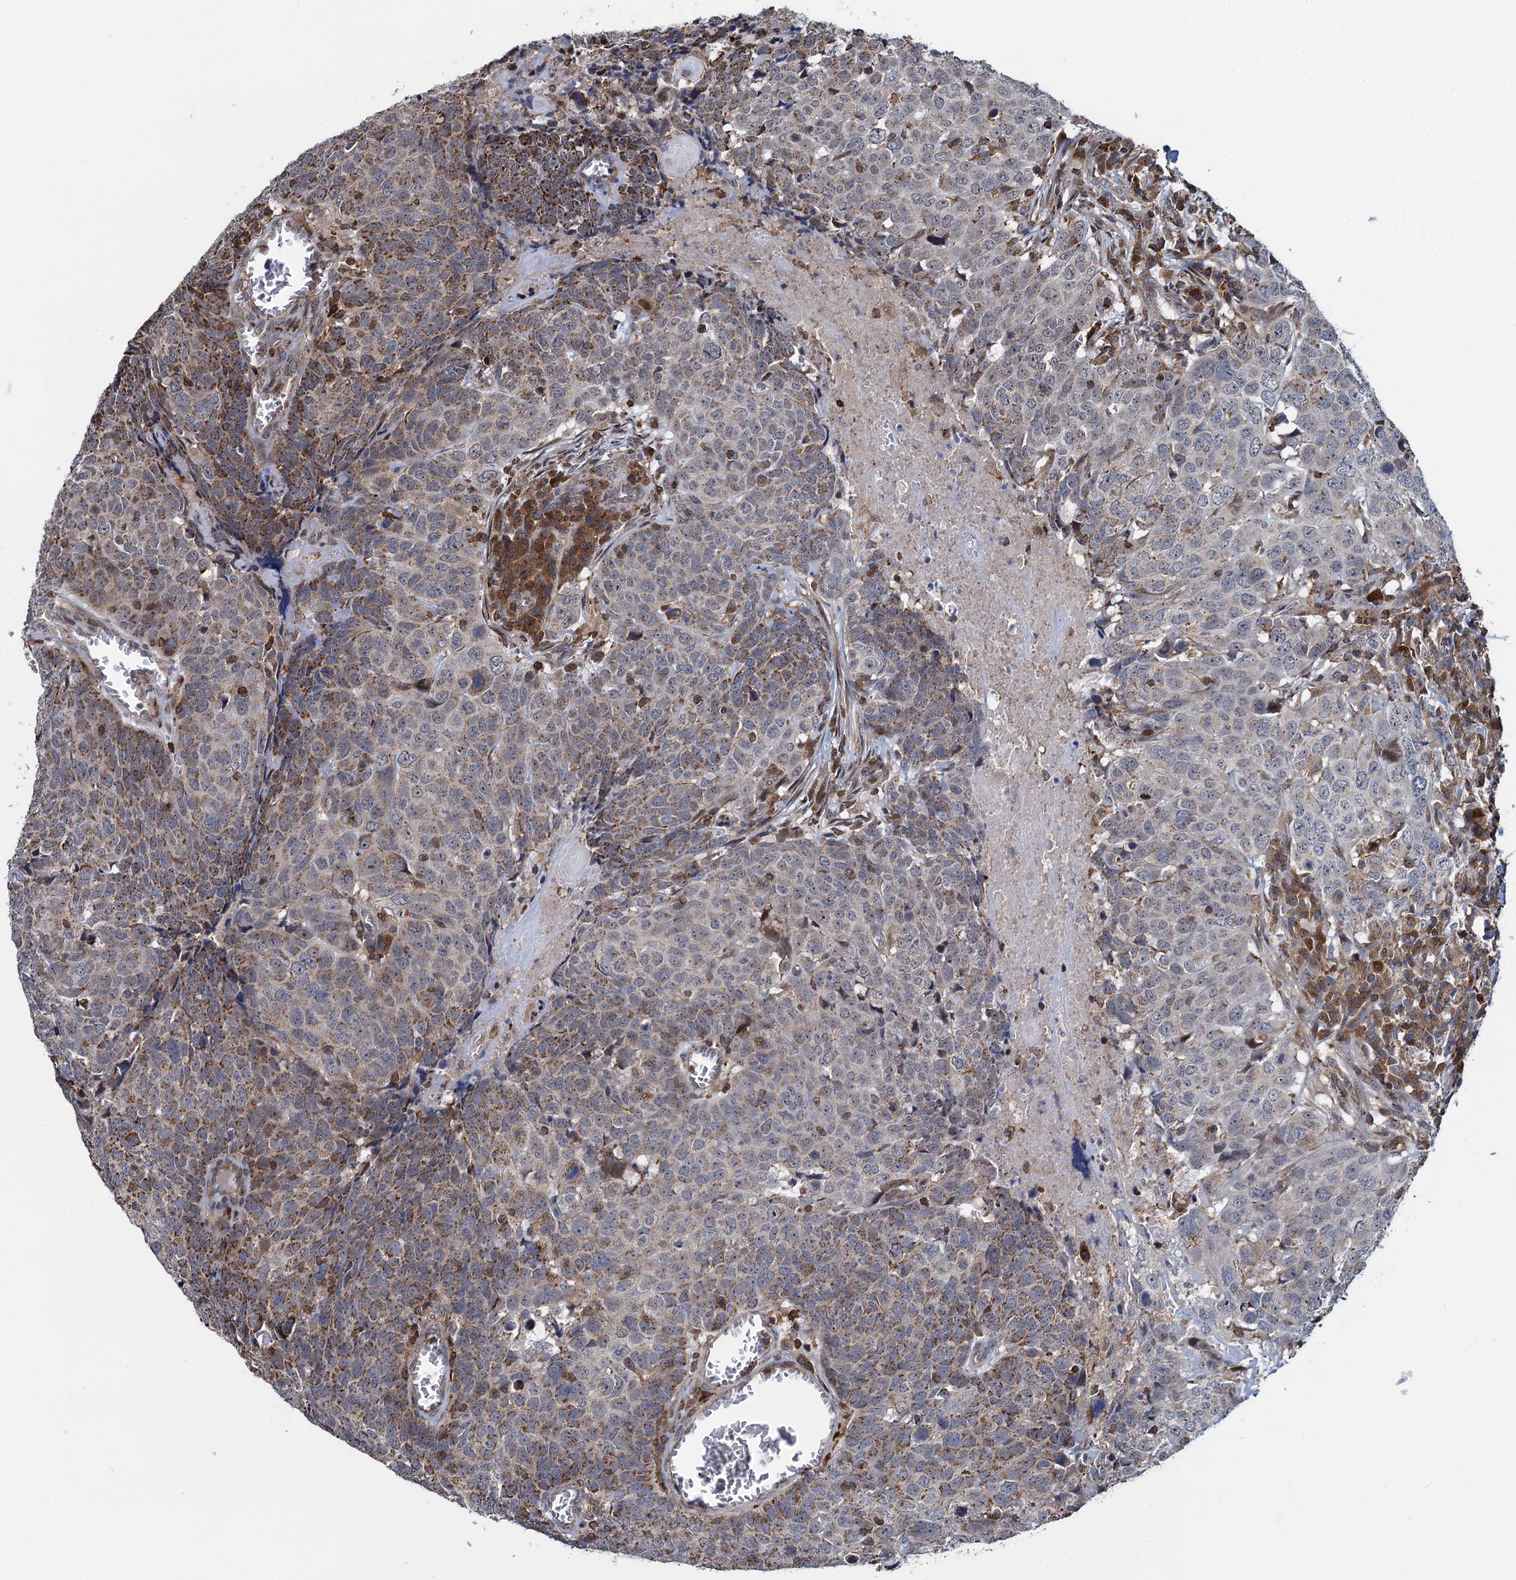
{"staining": {"intensity": "moderate", "quantity": "25%-75%", "location": "cytoplasmic/membranous"}, "tissue": "head and neck cancer", "cell_type": "Tumor cells", "image_type": "cancer", "snomed": [{"axis": "morphology", "description": "Squamous cell carcinoma, NOS"}, {"axis": "topography", "description": "Head-Neck"}], "caption": "Brown immunohistochemical staining in human head and neck cancer exhibits moderate cytoplasmic/membranous positivity in about 25%-75% of tumor cells. (brown staining indicates protein expression, while blue staining denotes nuclei).", "gene": "CCDC102A", "patient": {"sex": "male", "age": 66}}